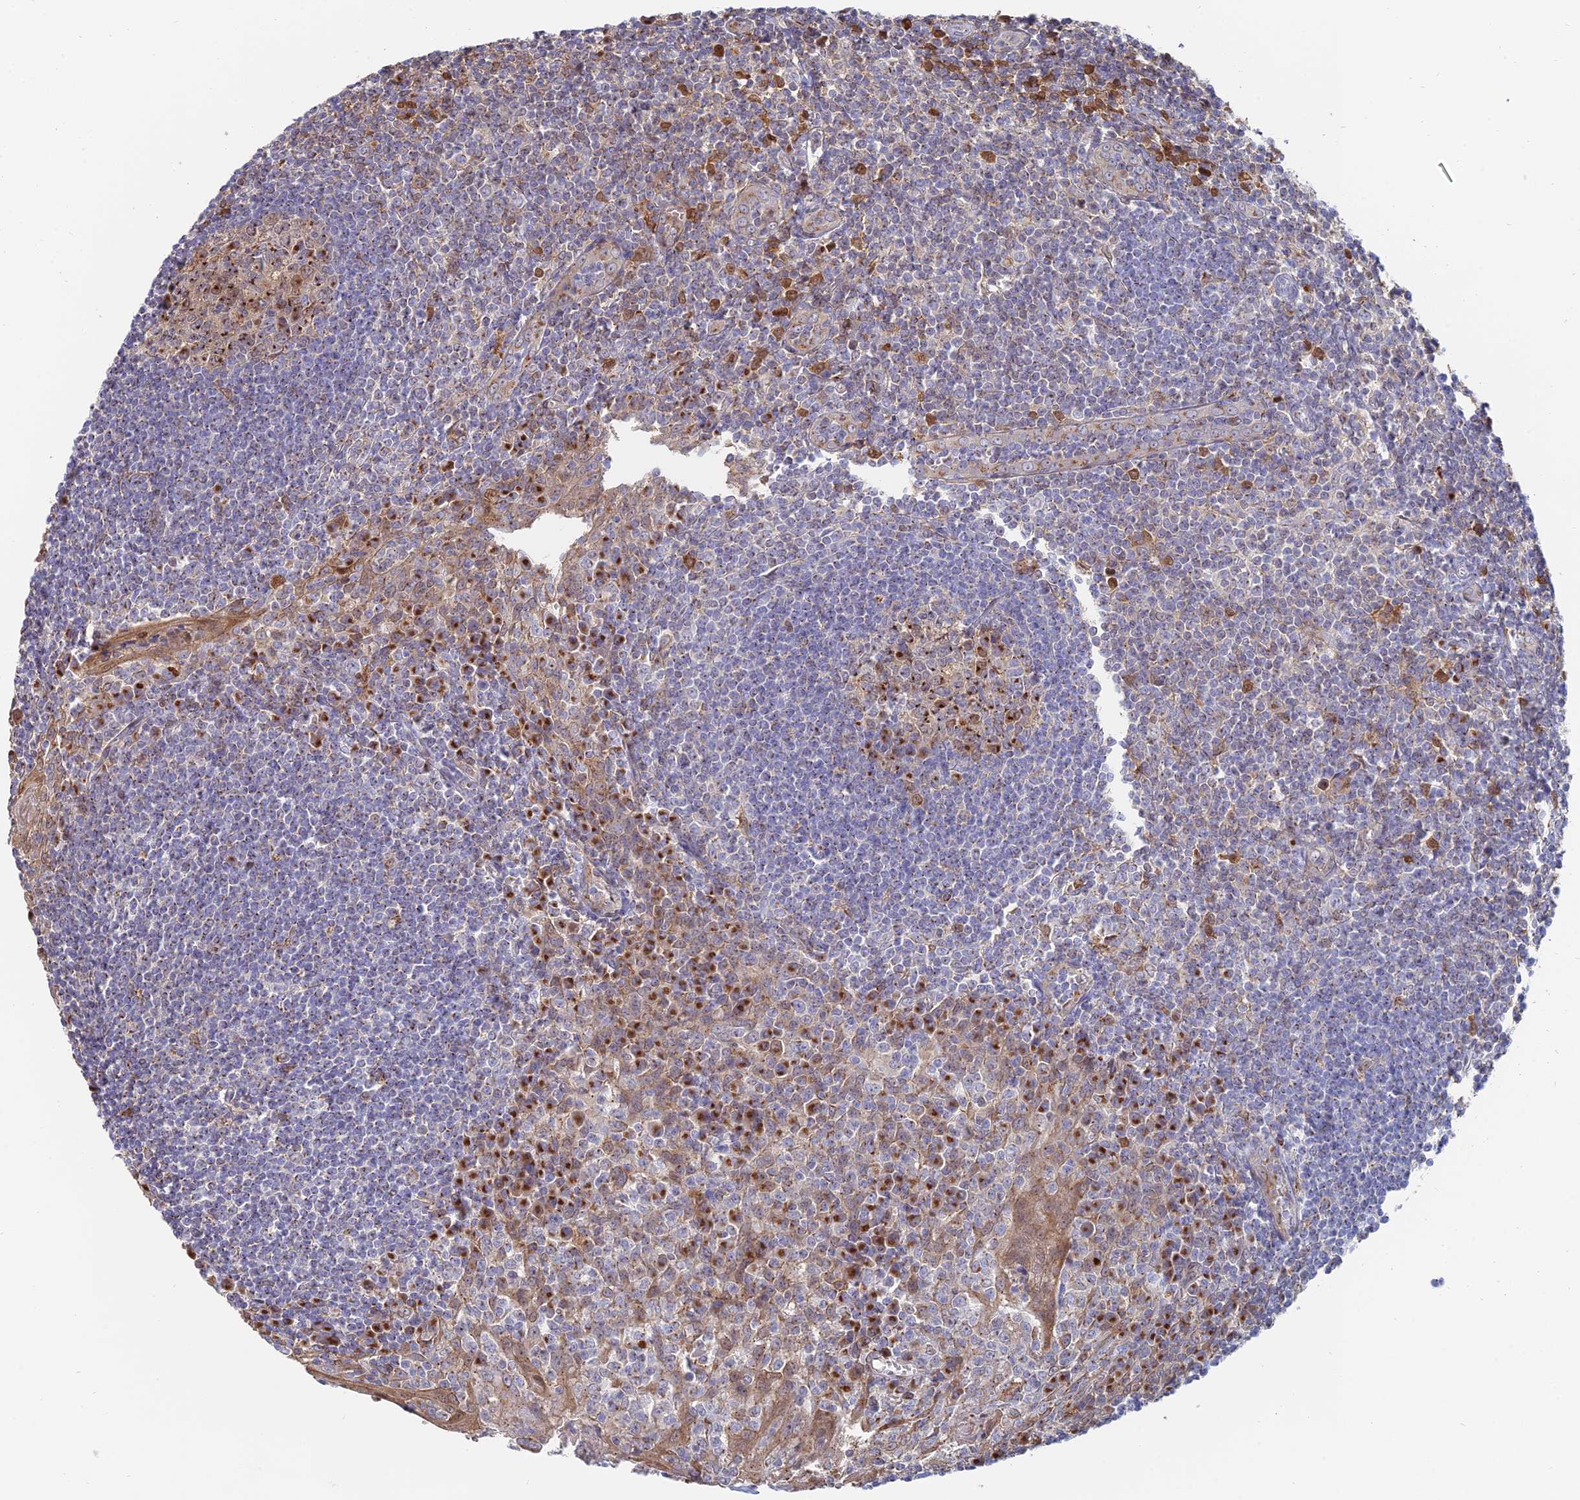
{"staining": {"intensity": "strong", "quantity": "25%-75%", "location": "cytoplasmic/membranous"}, "tissue": "tonsil", "cell_type": "Germinal center cells", "image_type": "normal", "snomed": [{"axis": "morphology", "description": "Normal tissue, NOS"}, {"axis": "topography", "description": "Tonsil"}], "caption": "Immunohistochemical staining of benign tonsil reveals high levels of strong cytoplasmic/membranous expression in about 25%-75% of germinal center cells. Nuclei are stained in blue.", "gene": "ENSG00000267561", "patient": {"sex": "male", "age": 27}}